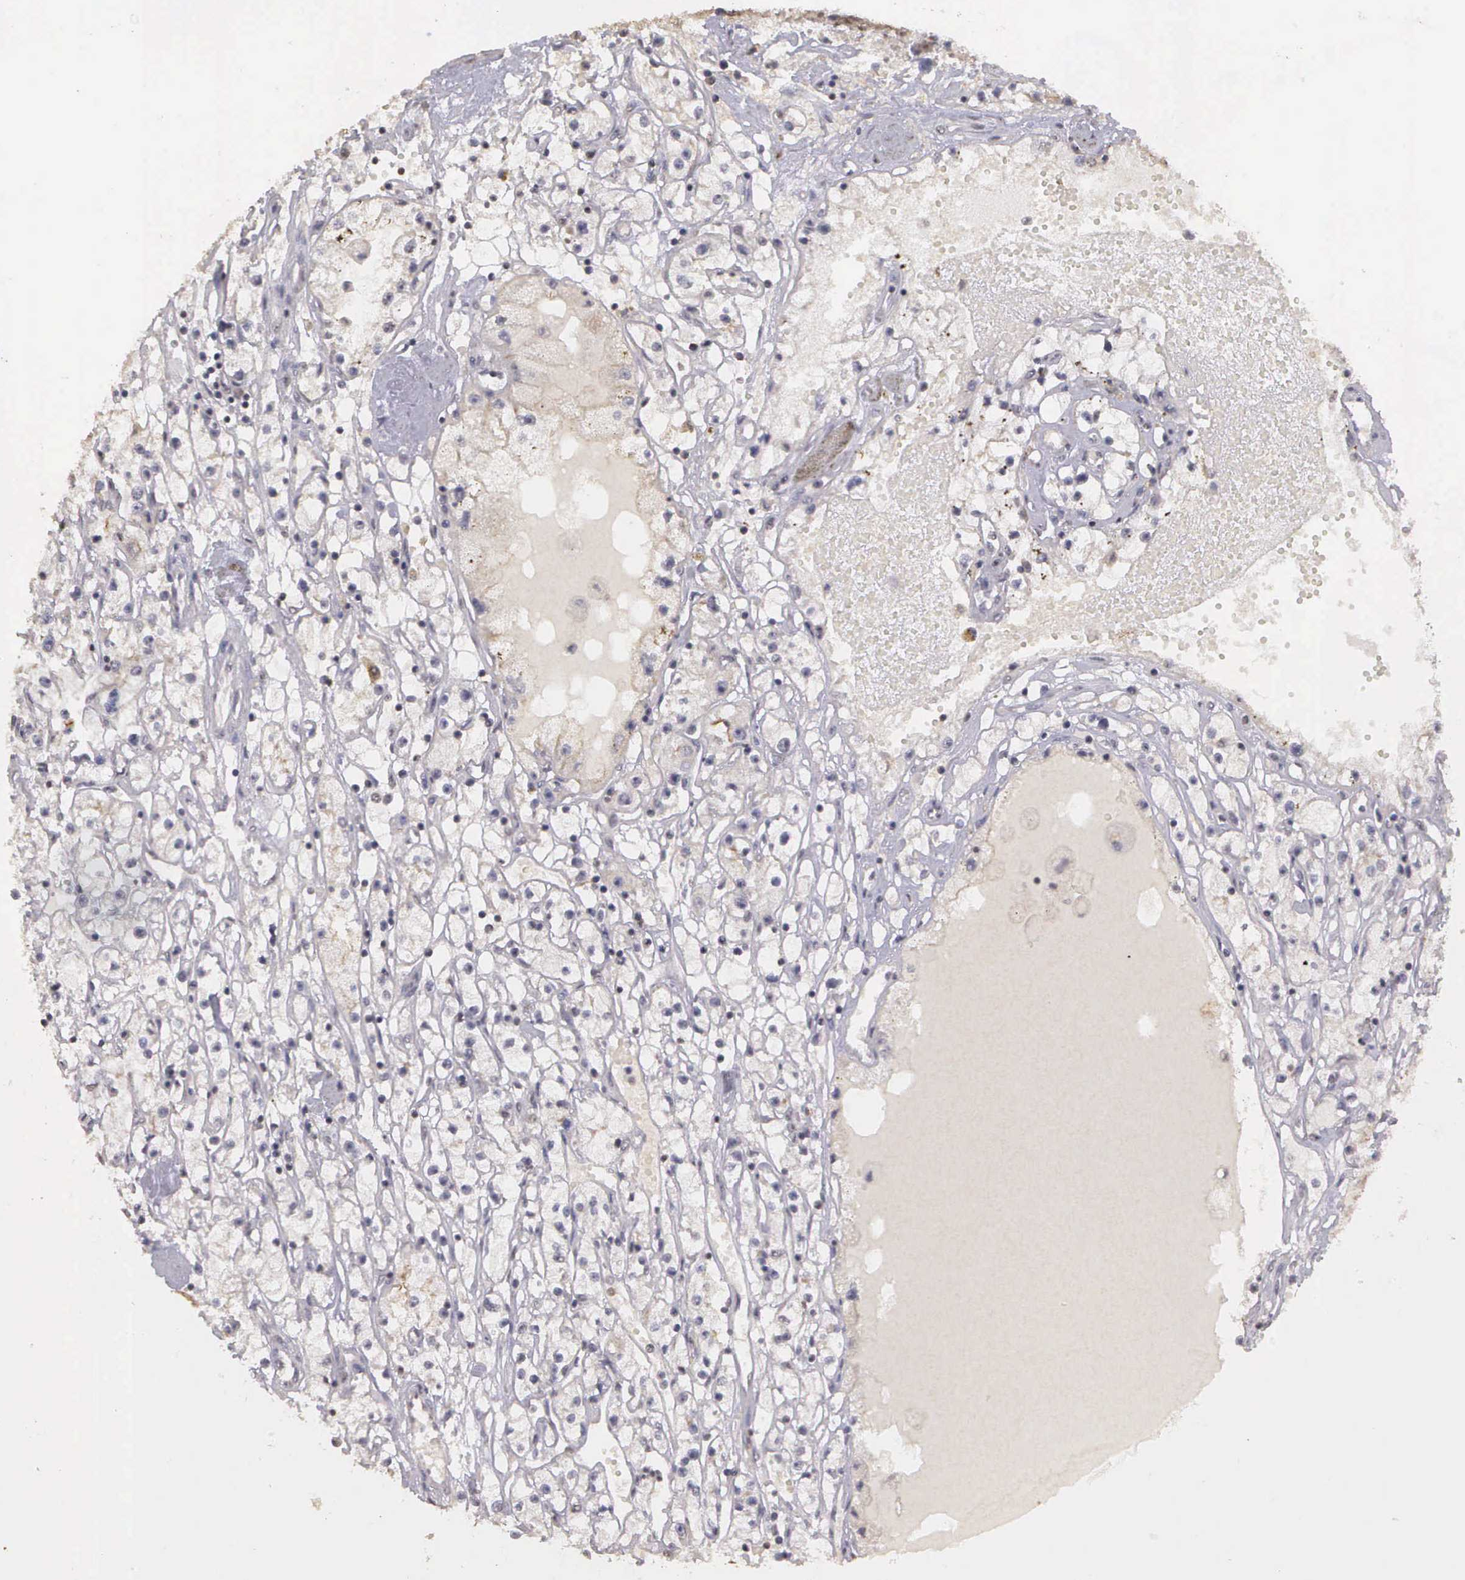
{"staining": {"intensity": "negative", "quantity": "none", "location": "none"}, "tissue": "renal cancer", "cell_type": "Tumor cells", "image_type": "cancer", "snomed": [{"axis": "morphology", "description": "Adenocarcinoma, NOS"}, {"axis": "topography", "description": "Kidney"}], "caption": "An IHC histopathology image of adenocarcinoma (renal) is shown. There is no staining in tumor cells of adenocarcinoma (renal).", "gene": "ARMCX5", "patient": {"sex": "male", "age": 56}}